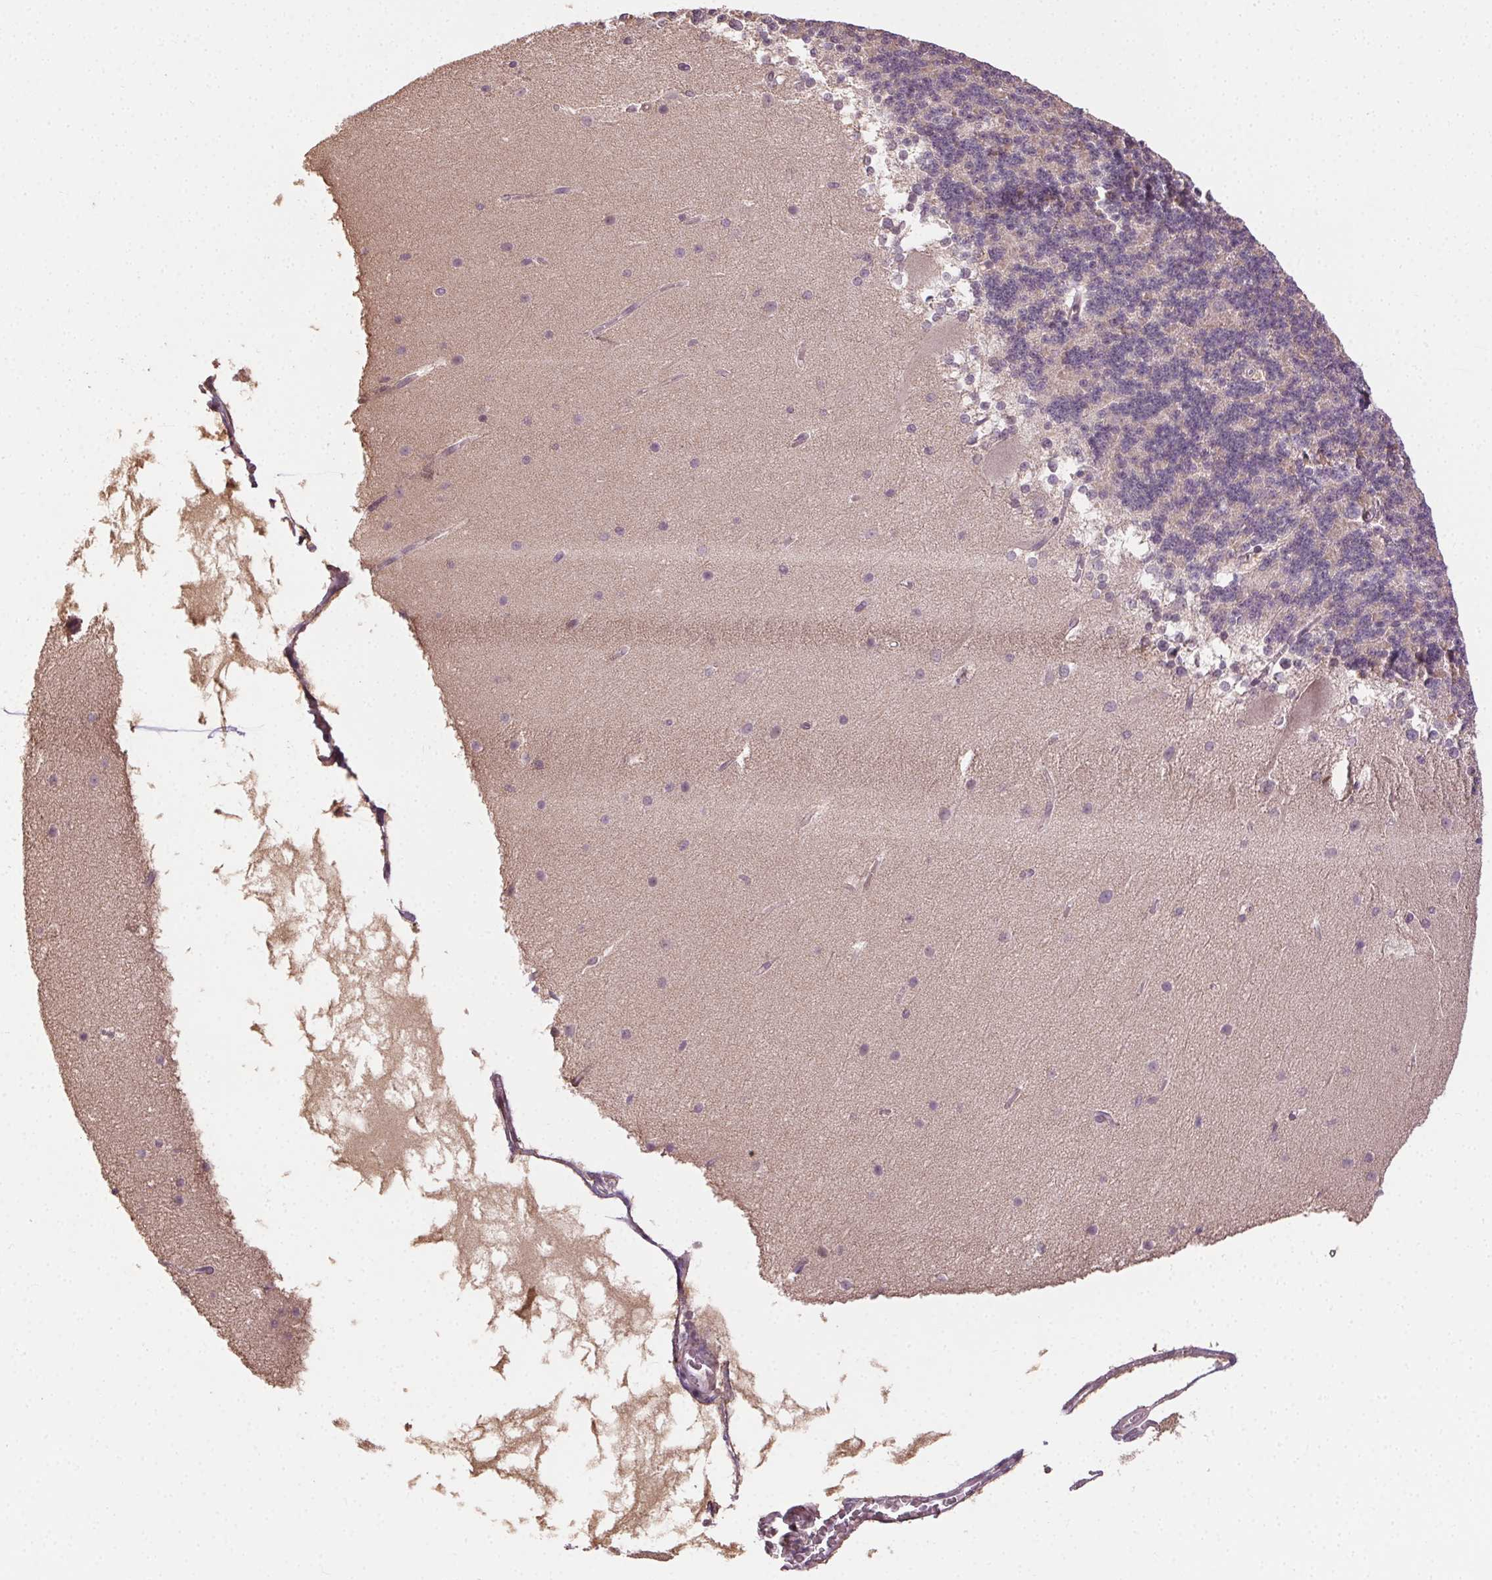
{"staining": {"intensity": "negative", "quantity": "none", "location": "none"}, "tissue": "cerebellum", "cell_type": "Cells in granular layer", "image_type": "normal", "snomed": [{"axis": "morphology", "description": "Normal tissue, NOS"}, {"axis": "topography", "description": "Cerebellum"}], "caption": "This is an immunohistochemistry (IHC) micrograph of benign cerebellum. There is no positivity in cells in granular layer.", "gene": "ATP1B3", "patient": {"sex": "female", "age": 19}}